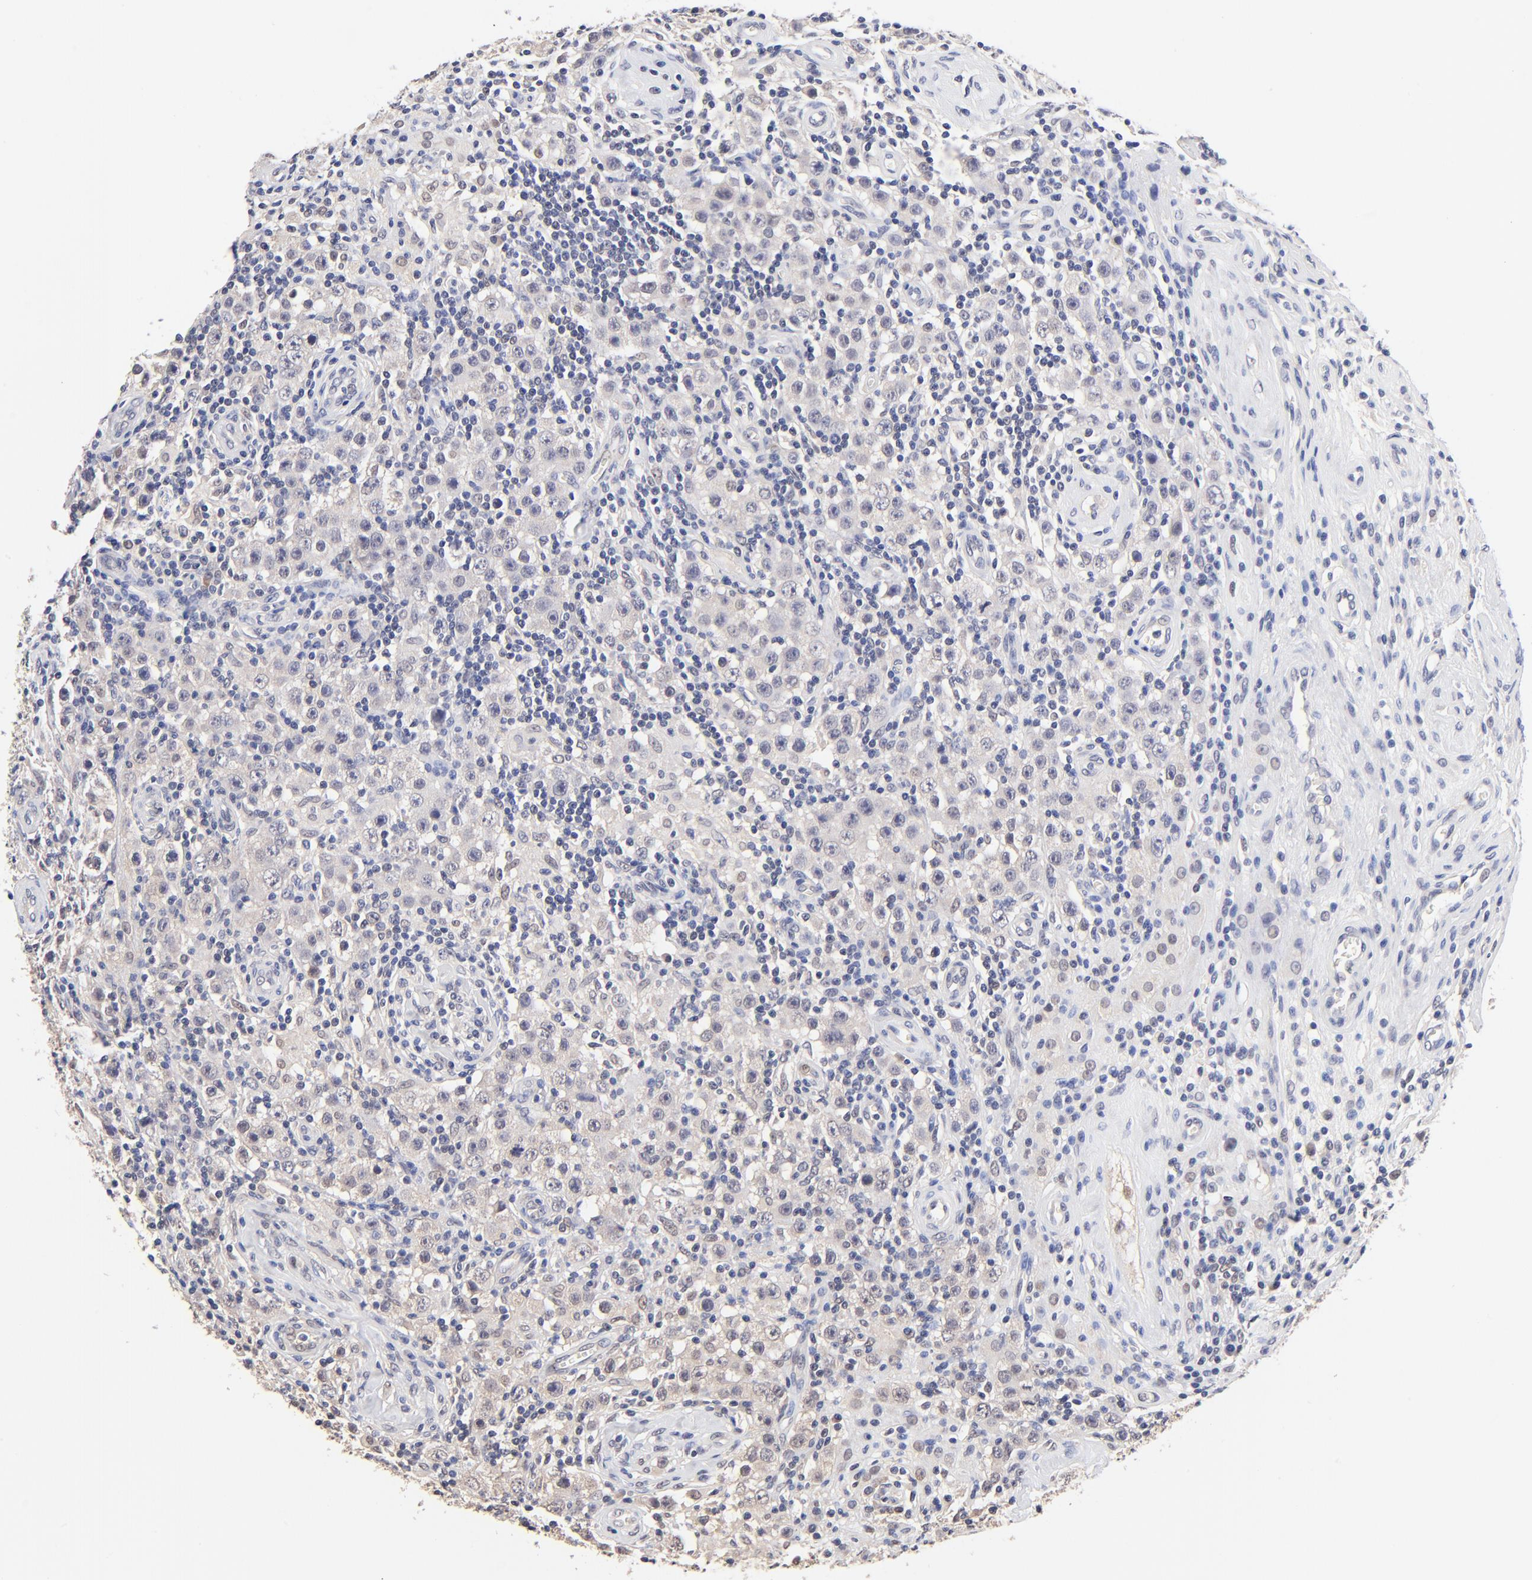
{"staining": {"intensity": "negative", "quantity": "none", "location": "none"}, "tissue": "testis cancer", "cell_type": "Tumor cells", "image_type": "cancer", "snomed": [{"axis": "morphology", "description": "Seminoma, NOS"}, {"axis": "topography", "description": "Testis"}], "caption": "IHC image of neoplastic tissue: human seminoma (testis) stained with DAB exhibits no significant protein staining in tumor cells.", "gene": "TXNL1", "patient": {"sex": "male", "age": 32}}